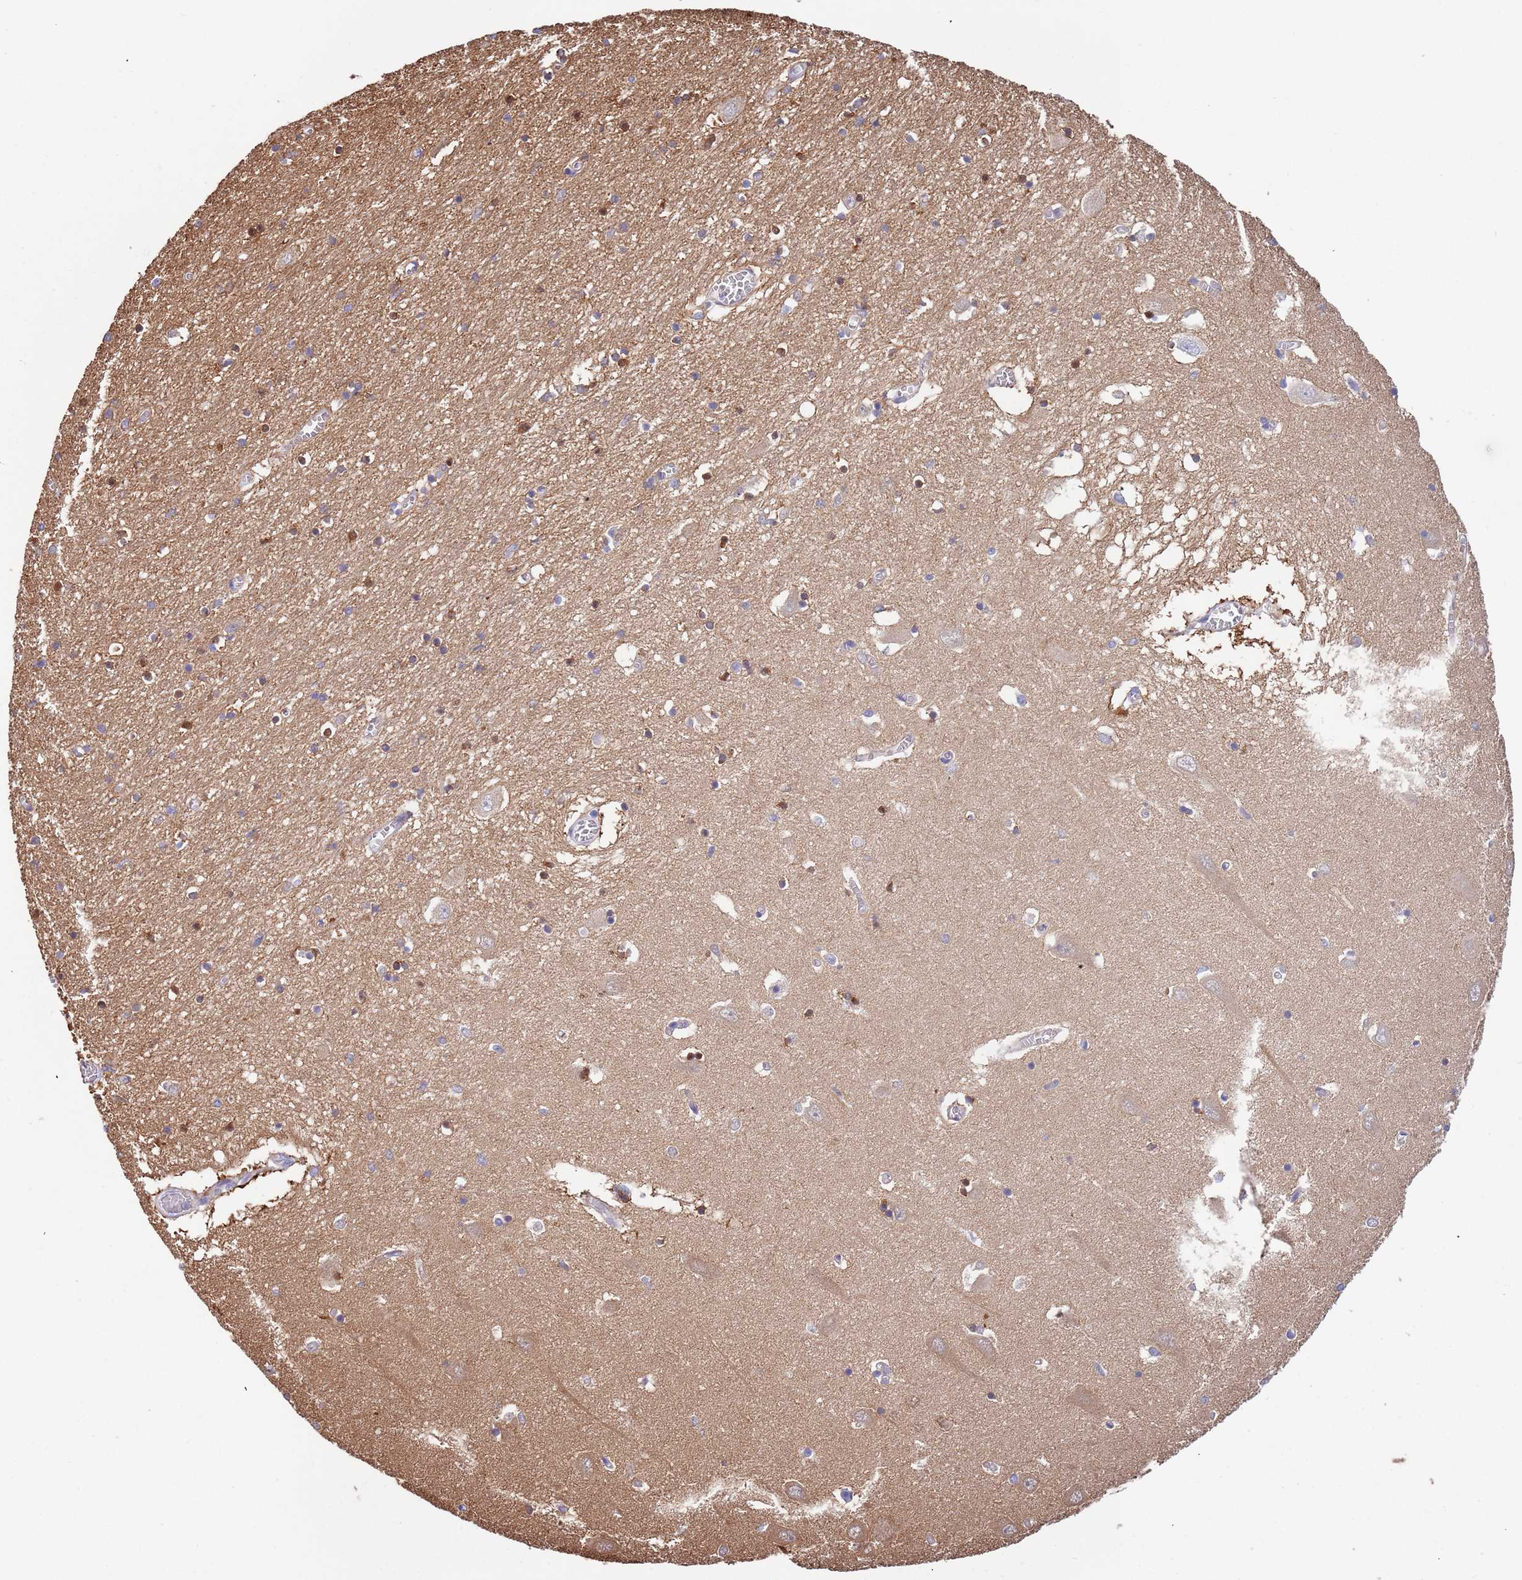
{"staining": {"intensity": "negative", "quantity": "none", "location": "none"}, "tissue": "hippocampus", "cell_type": "Glial cells", "image_type": "normal", "snomed": [{"axis": "morphology", "description": "Normal tissue, NOS"}, {"axis": "topography", "description": "Hippocampus"}], "caption": "Glial cells show no significant protein expression in benign hippocampus. The staining is performed using DAB (3,3'-diaminobenzidine) brown chromogen with nuclei counter-stained in using hematoxylin.", "gene": "LAMB4", "patient": {"sex": "male", "age": 70}}